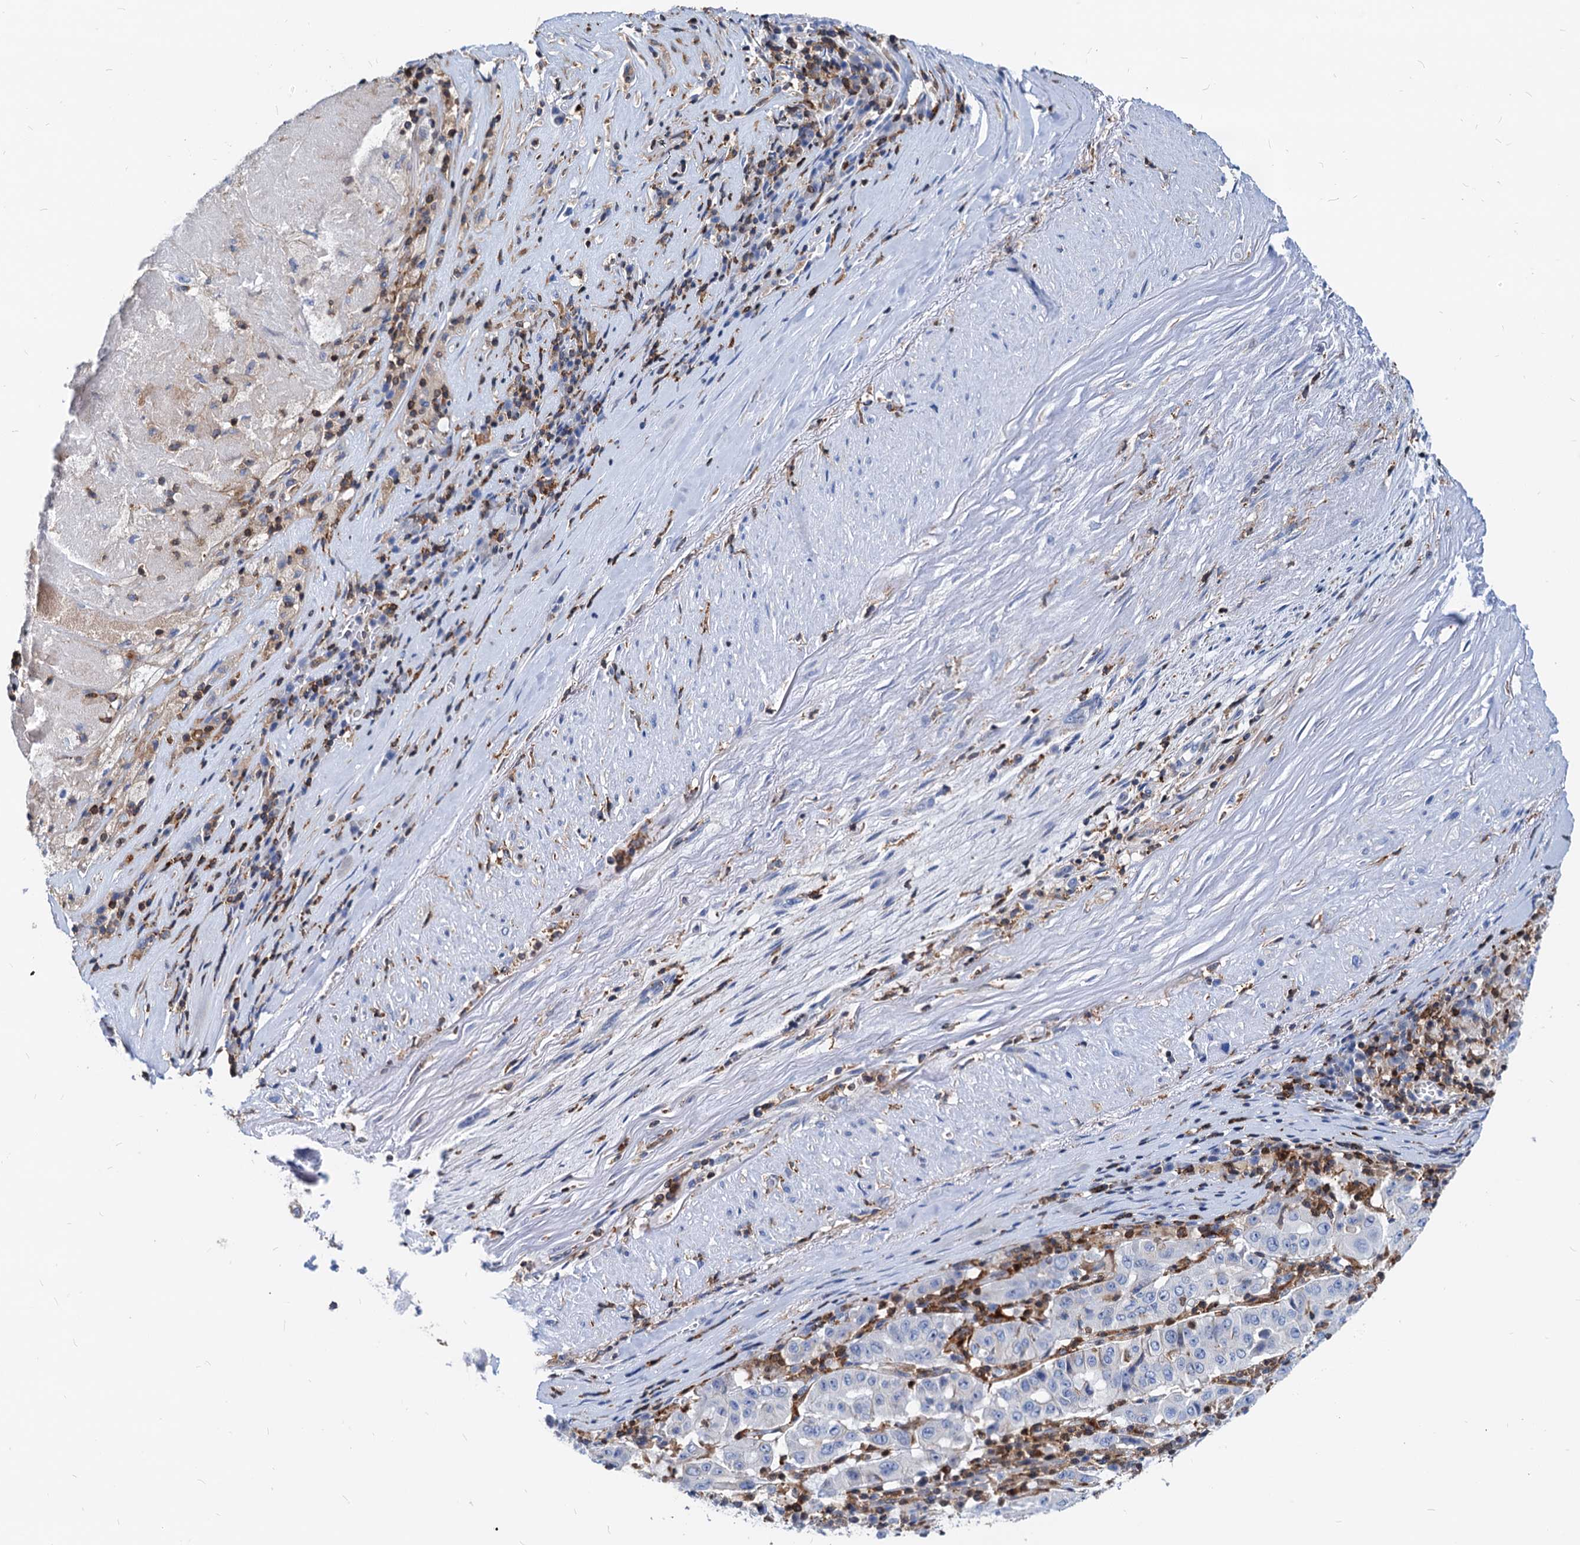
{"staining": {"intensity": "negative", "quantity": "none", "location": "none"}, "tissue": "pancreatic cancer", "cell_type": "Tumor cells", "image_type": "cancer", "snomed": [{"axis": "morphology", "description": "Adenocarcinoma, NOS"}, {"axis": "topography", "description": "Pancreas"}], "caption": "The photomicrograph demonstrates no staining of tumor cells in pancreatic adenocarcinoma.", "gene": "LCP2", "patient": {"sex": "male", "age": 63}}